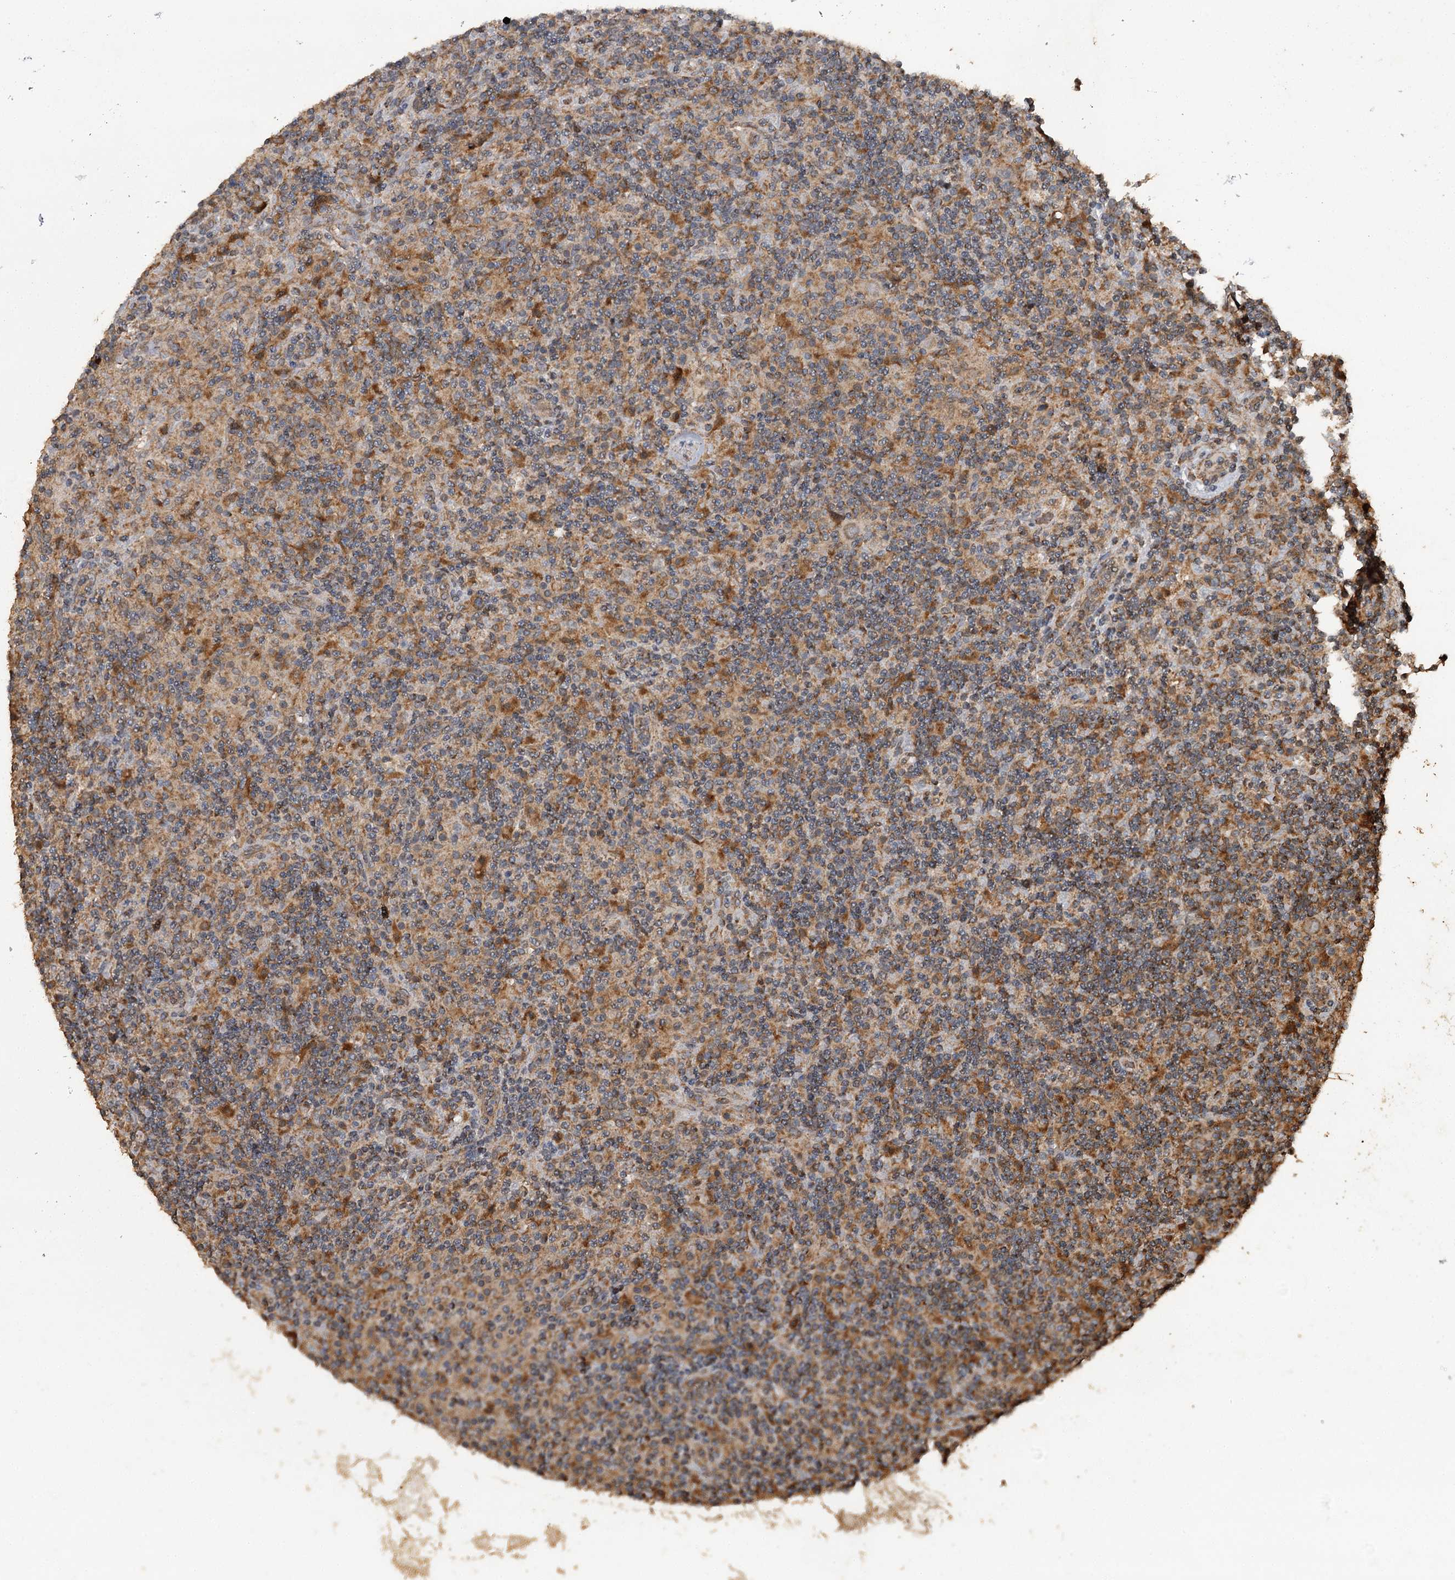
{"staining": {"intensity": "negative", "quantity": "none", "location": "none"}, "tissue": "lymphoma", "cell_type": "Tumor cells", "image_type": "cancer", "snomed": [{"axis": "morphology", "description": "Hodgkin's disease, NOS"}, {"axis": "topography", "description": "Lymph node"}], "caption": "Micrograph shows no protein staining in tumor cells of Hodgkin's disease tissue. Brightfield microscopy of immunohistochemistry (IHC) stained with DAB (3,3'-diaminobenzidine) (brown) and hematoxylin (blue), captured at high magnification.", "gene": "WIPI1", "patient": {"sex": "male", "age": 70}}